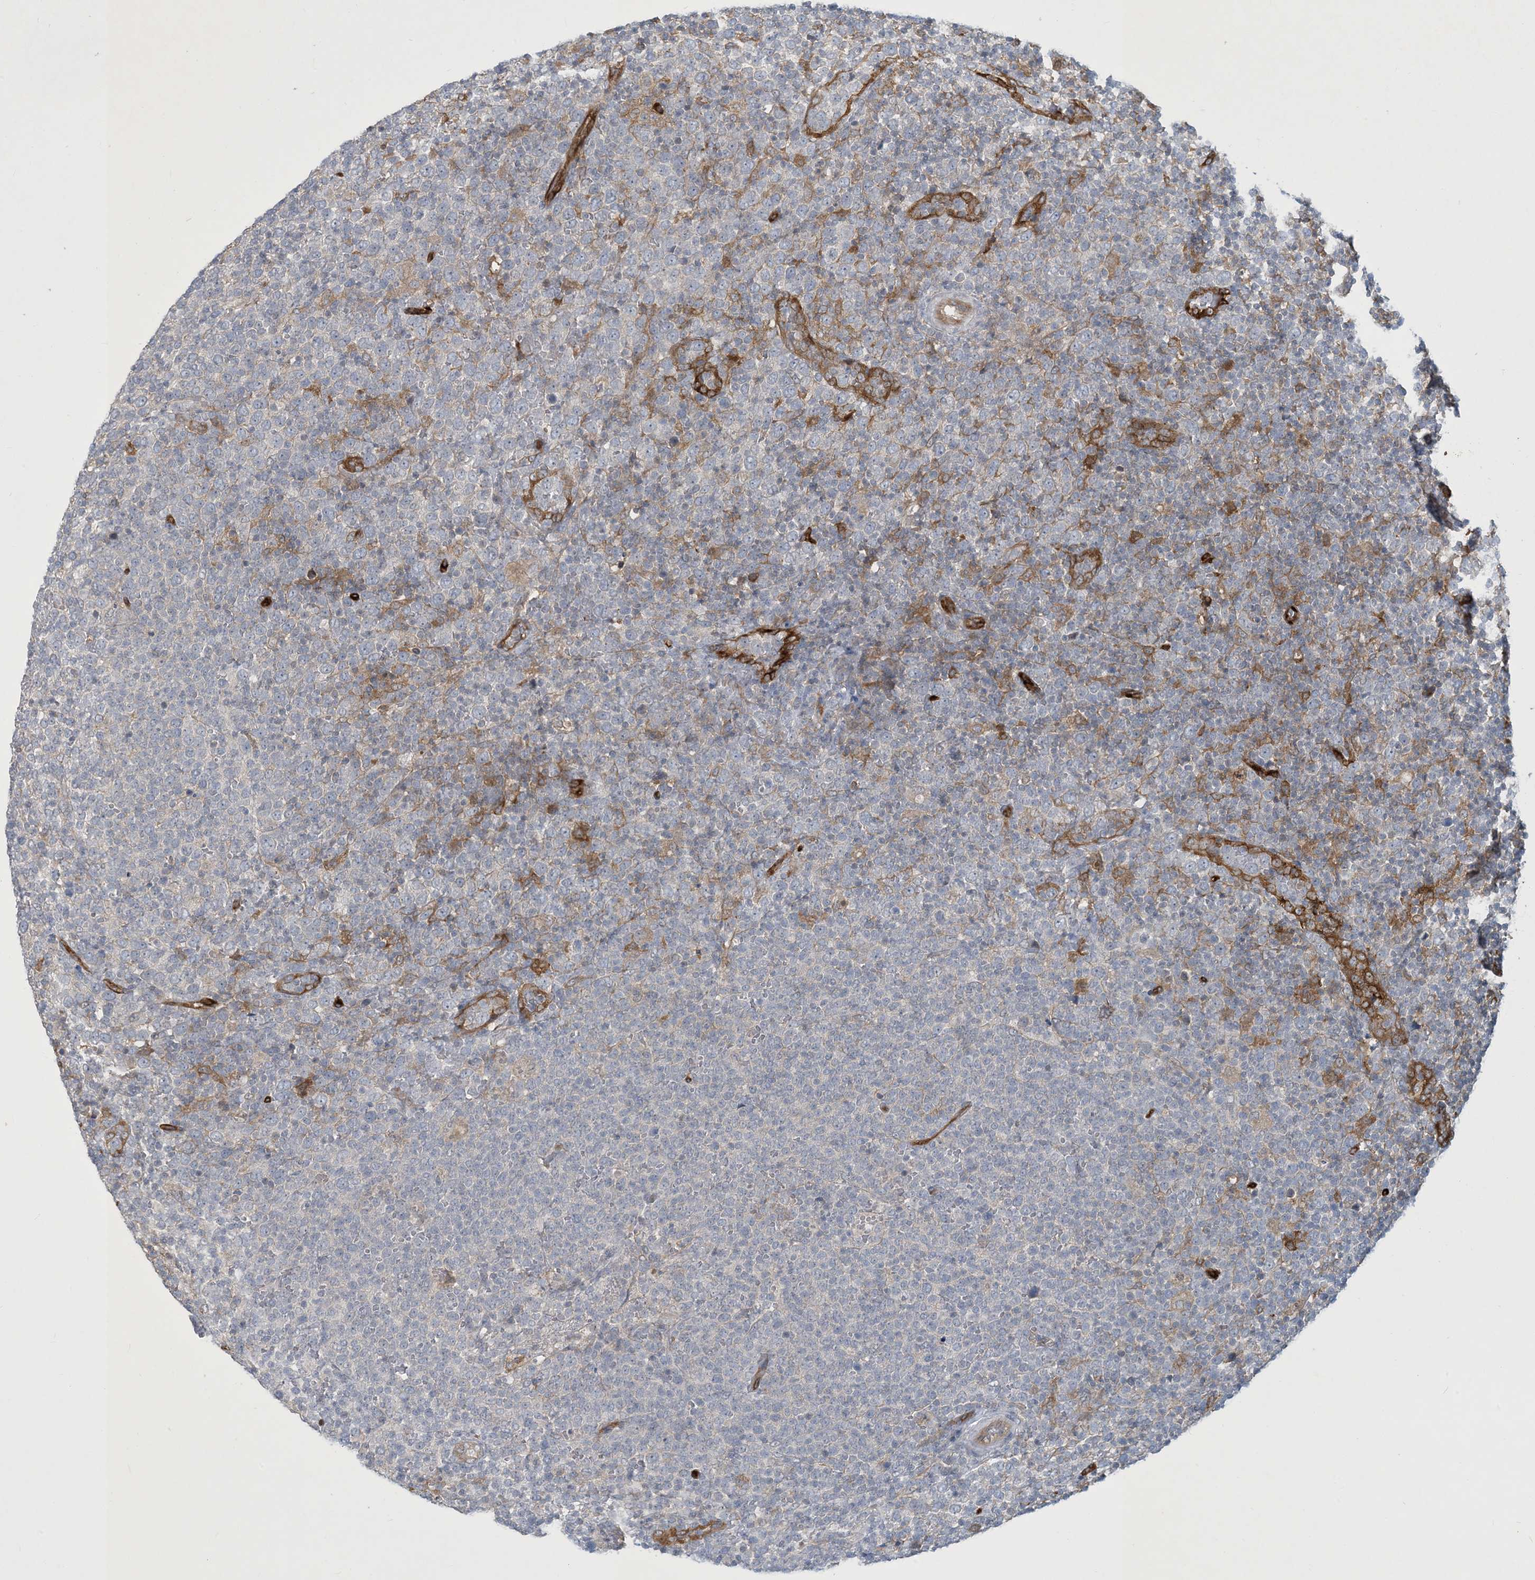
{"staining": {"intensity": "moderate", "quantity": "<25%", "location": "cytoplasmic/membranous"}, "tissue": "lymphoma", "cell_type": "Tumor cells", "image_type": "cancer", "snomed": [{"axis": "morphology", "description": "Malignant lymphoma, non-Hodgkin's type, High grade"}, {"axis": "topography", "description": "Lymph node"}], "caption": "Lymphoma stained for a protein (brown) reveals moderate cytoplasmic/membranous positive positivity in approximately <25% of tumor cells.", "gene": "CDS1", "patient": {"sex": "male", "age": 61}}